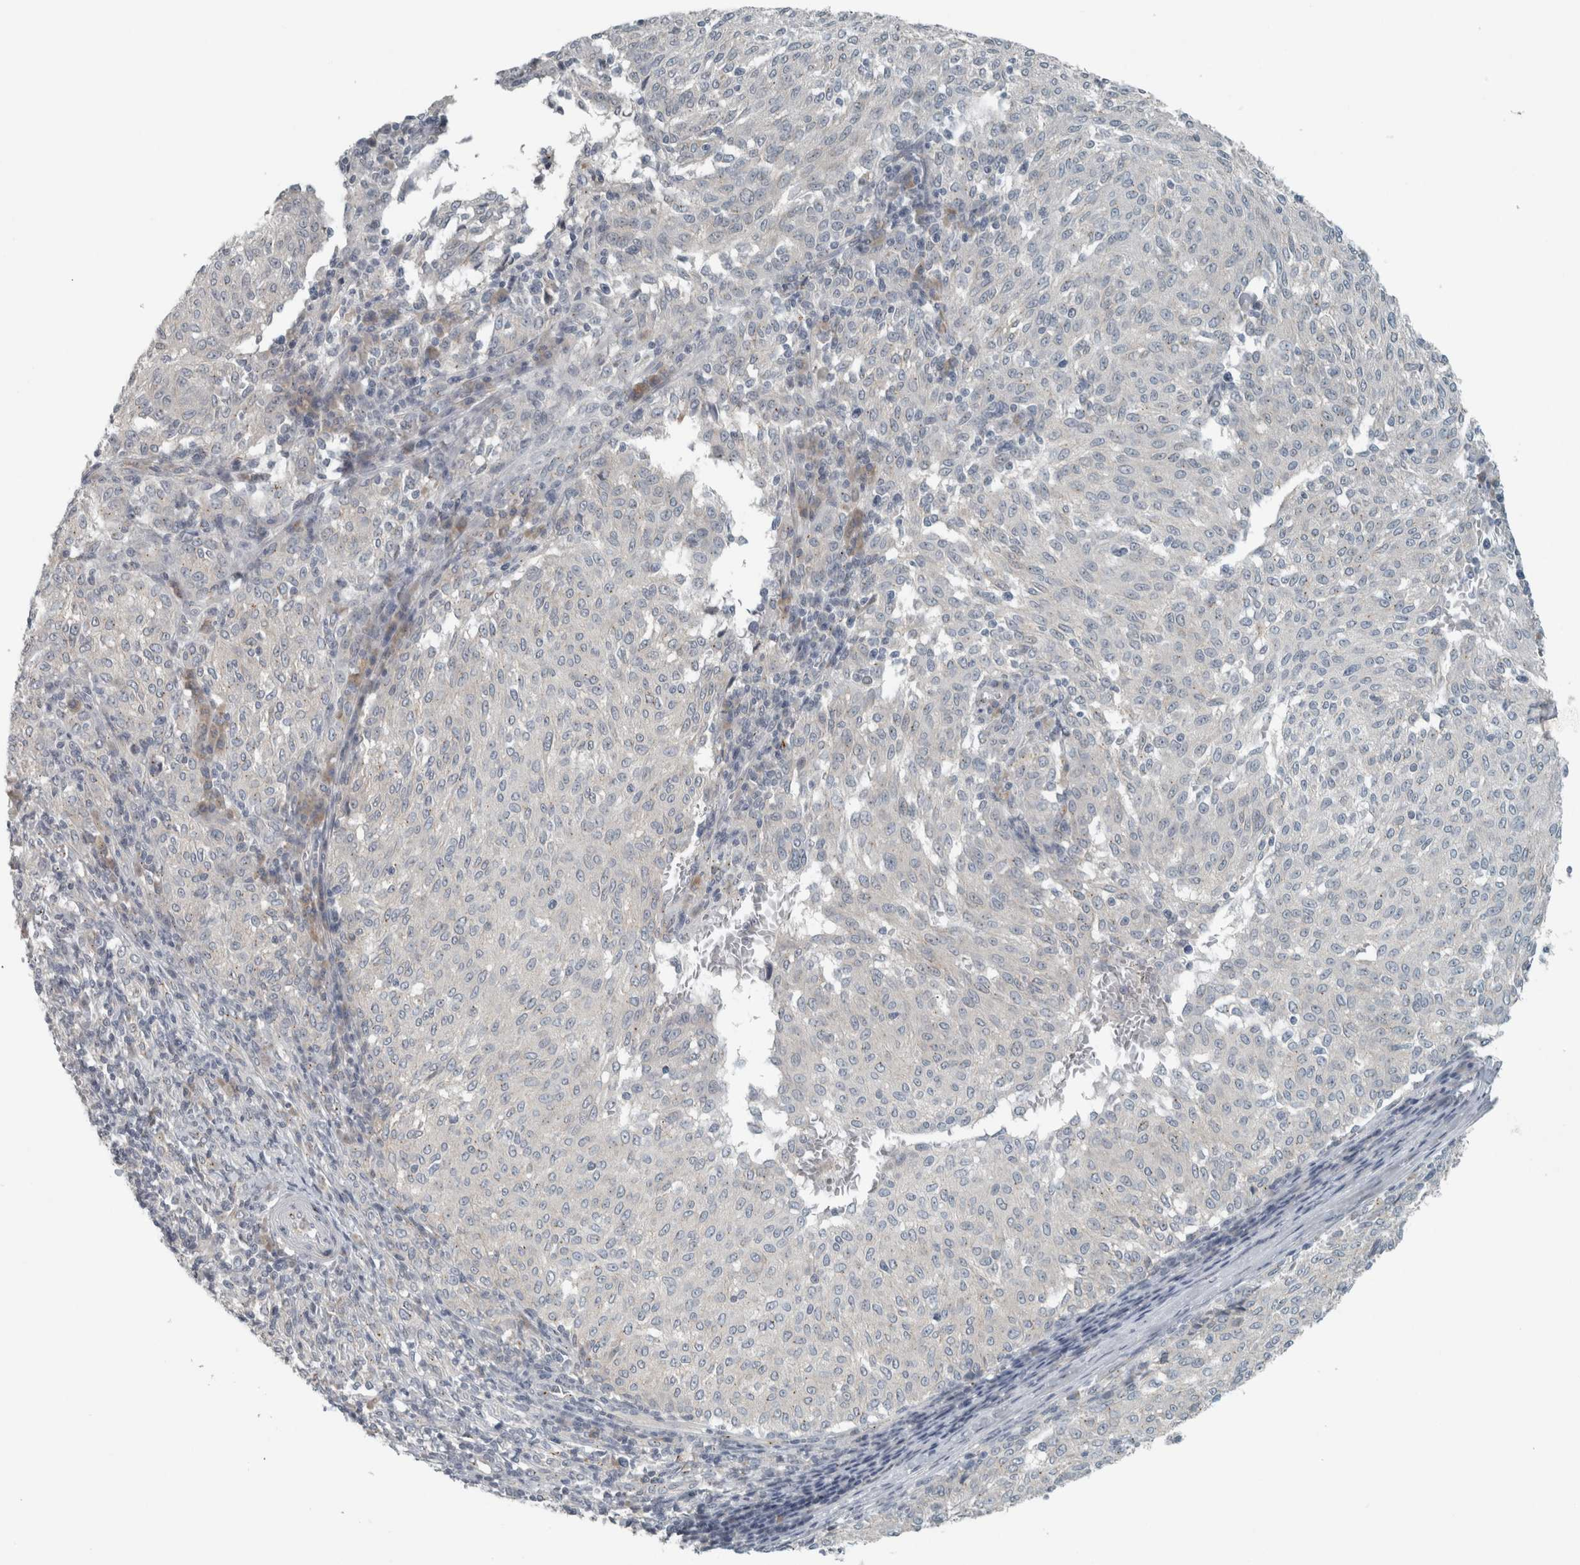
{"staining": {"intensity": "negative", "quantity": "none", "location": "none"}, "tissue": "melanoma", "cell_type": "Tumor cells", "image_type": "cancer", "snomed": [{"axis": "morphology", "description": "Malignant melanoma, NOS"}, {"axis": "topography", "description": "Skin"}], "caption": "There is no significant staining in tumor cells of malignant melanoma.", "gene": "KIF1C", "patient": {"sex": "female", "age": 72}}